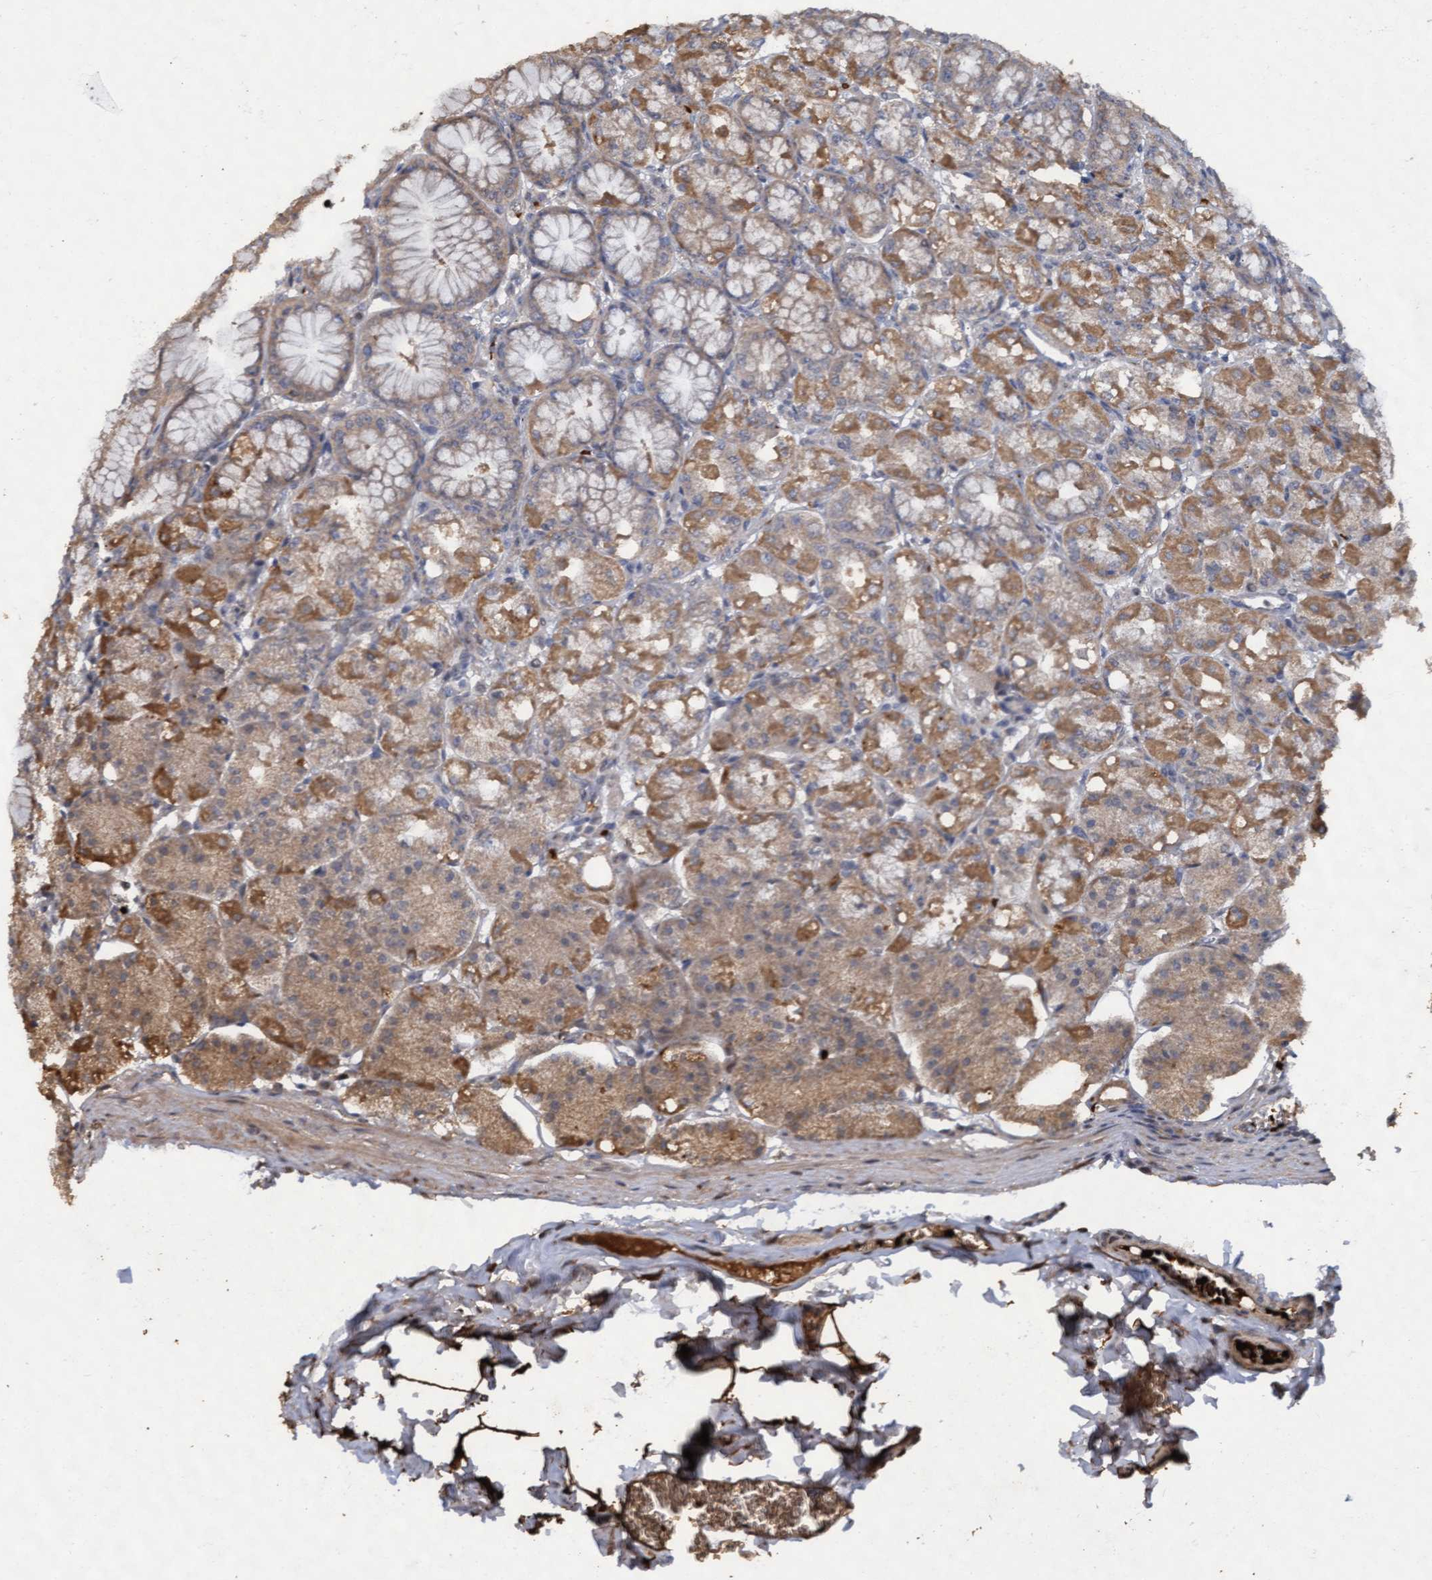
{"staining": {"intensity": "moderate", "quantity": ">75%", "location": "cytoplasmic/membranous"}, "tissue": "stomach", "cell_type": "Glandular cells", "image_type": "normal", "snomed": [{"axis": "morphology", "description": "Normal tissue, NOS"}, {"axis": "topography", "description": "Stomach, lower"}], "caption": "Stomach stained for a protein (brown) displays moderate cytoplasmic/membranous positive positivity in approximately >75% of glandular cells.", "gene": "KCNC2", "patient": {"sex": "male", "age": 71}}